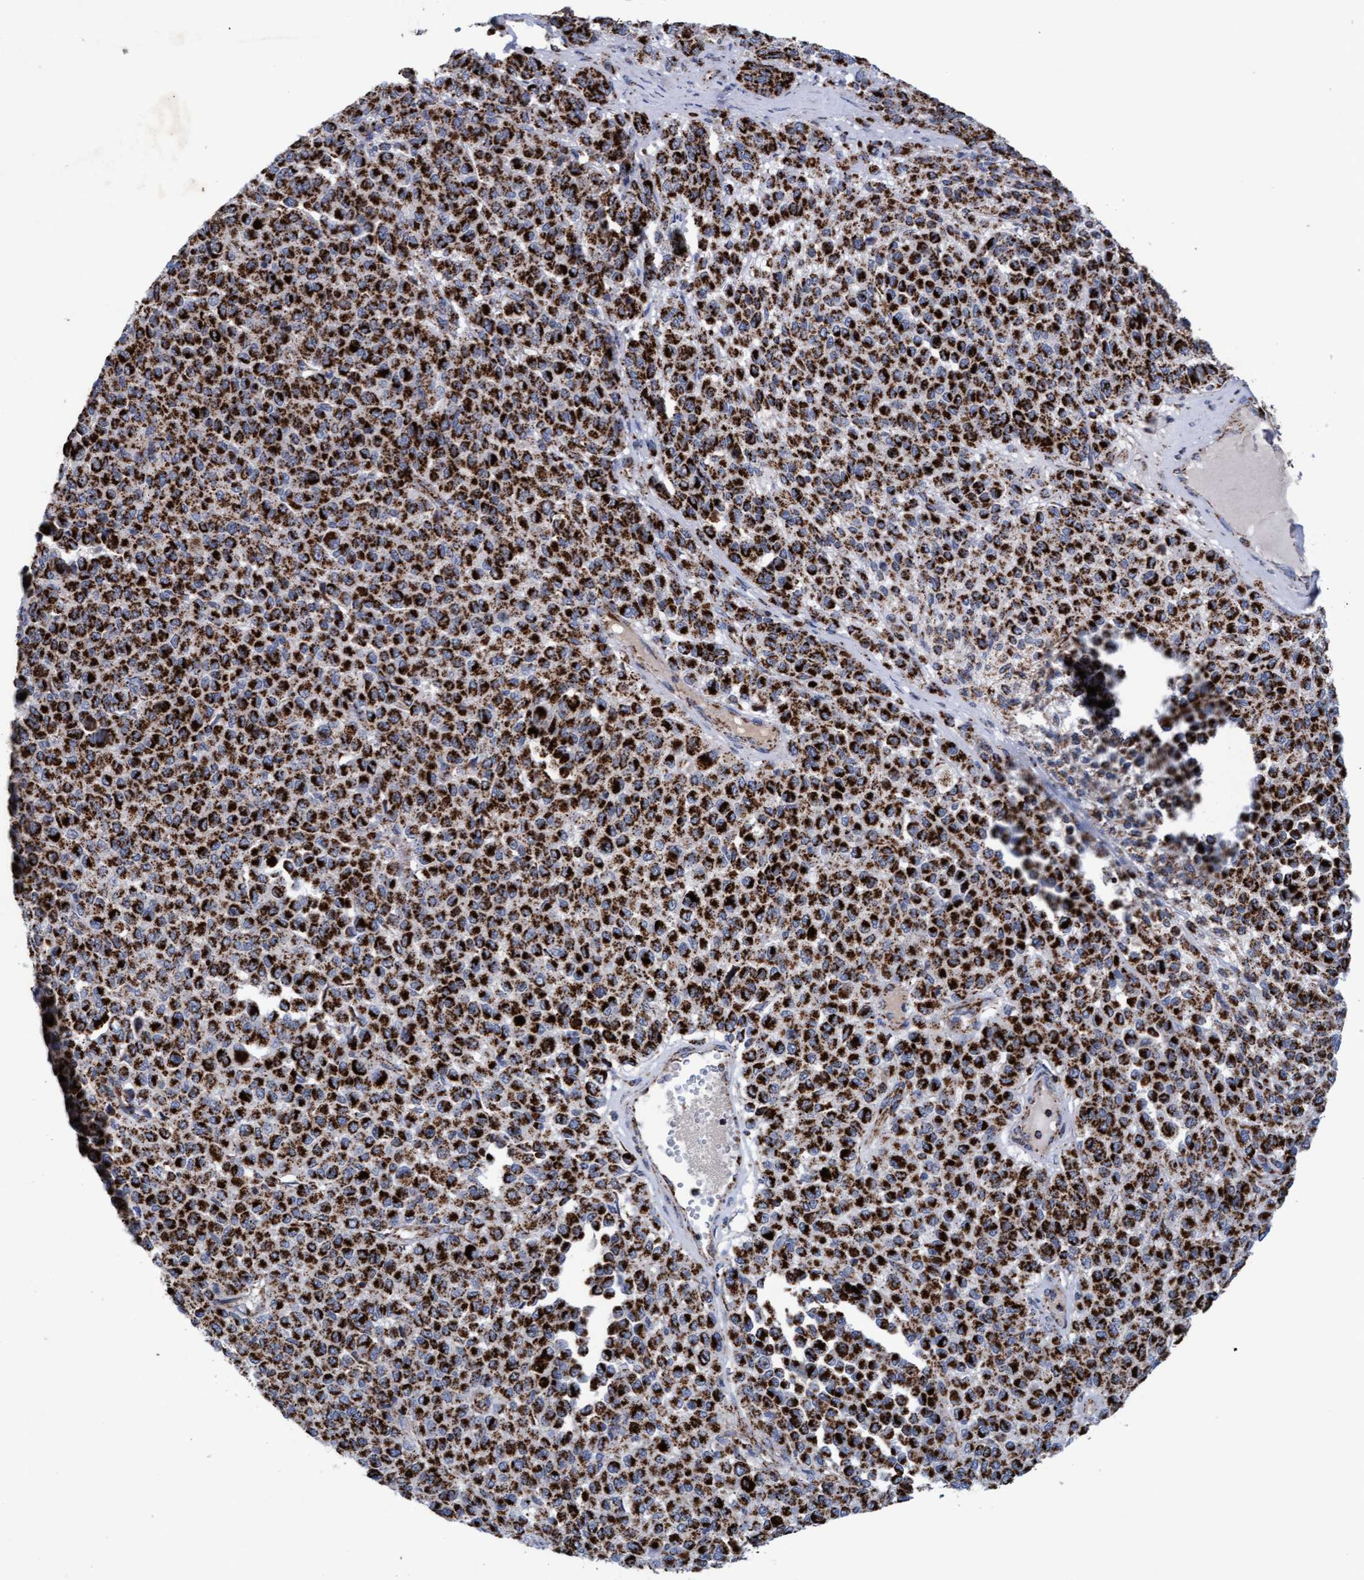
{"staining": {"intensity": "strong", "quantity": ">75%", "location": "cytoplasmic/membranous"}, "tissue": "melanoma", "cell_type": "Tumor cells", "image_type": "cancer", "snomed": [{"axis": "morphology", "description": "Malignant melanoma, Metastatic site"}, {"axis": "topography", "description": "Pancreas"}], "caption": "Human malignant melanoma (metastatic site) stained with a protein marker shows strong staining in tumor cells.", "gene": "MRPL38", "patient": {"sex": "female", "age": 30}}